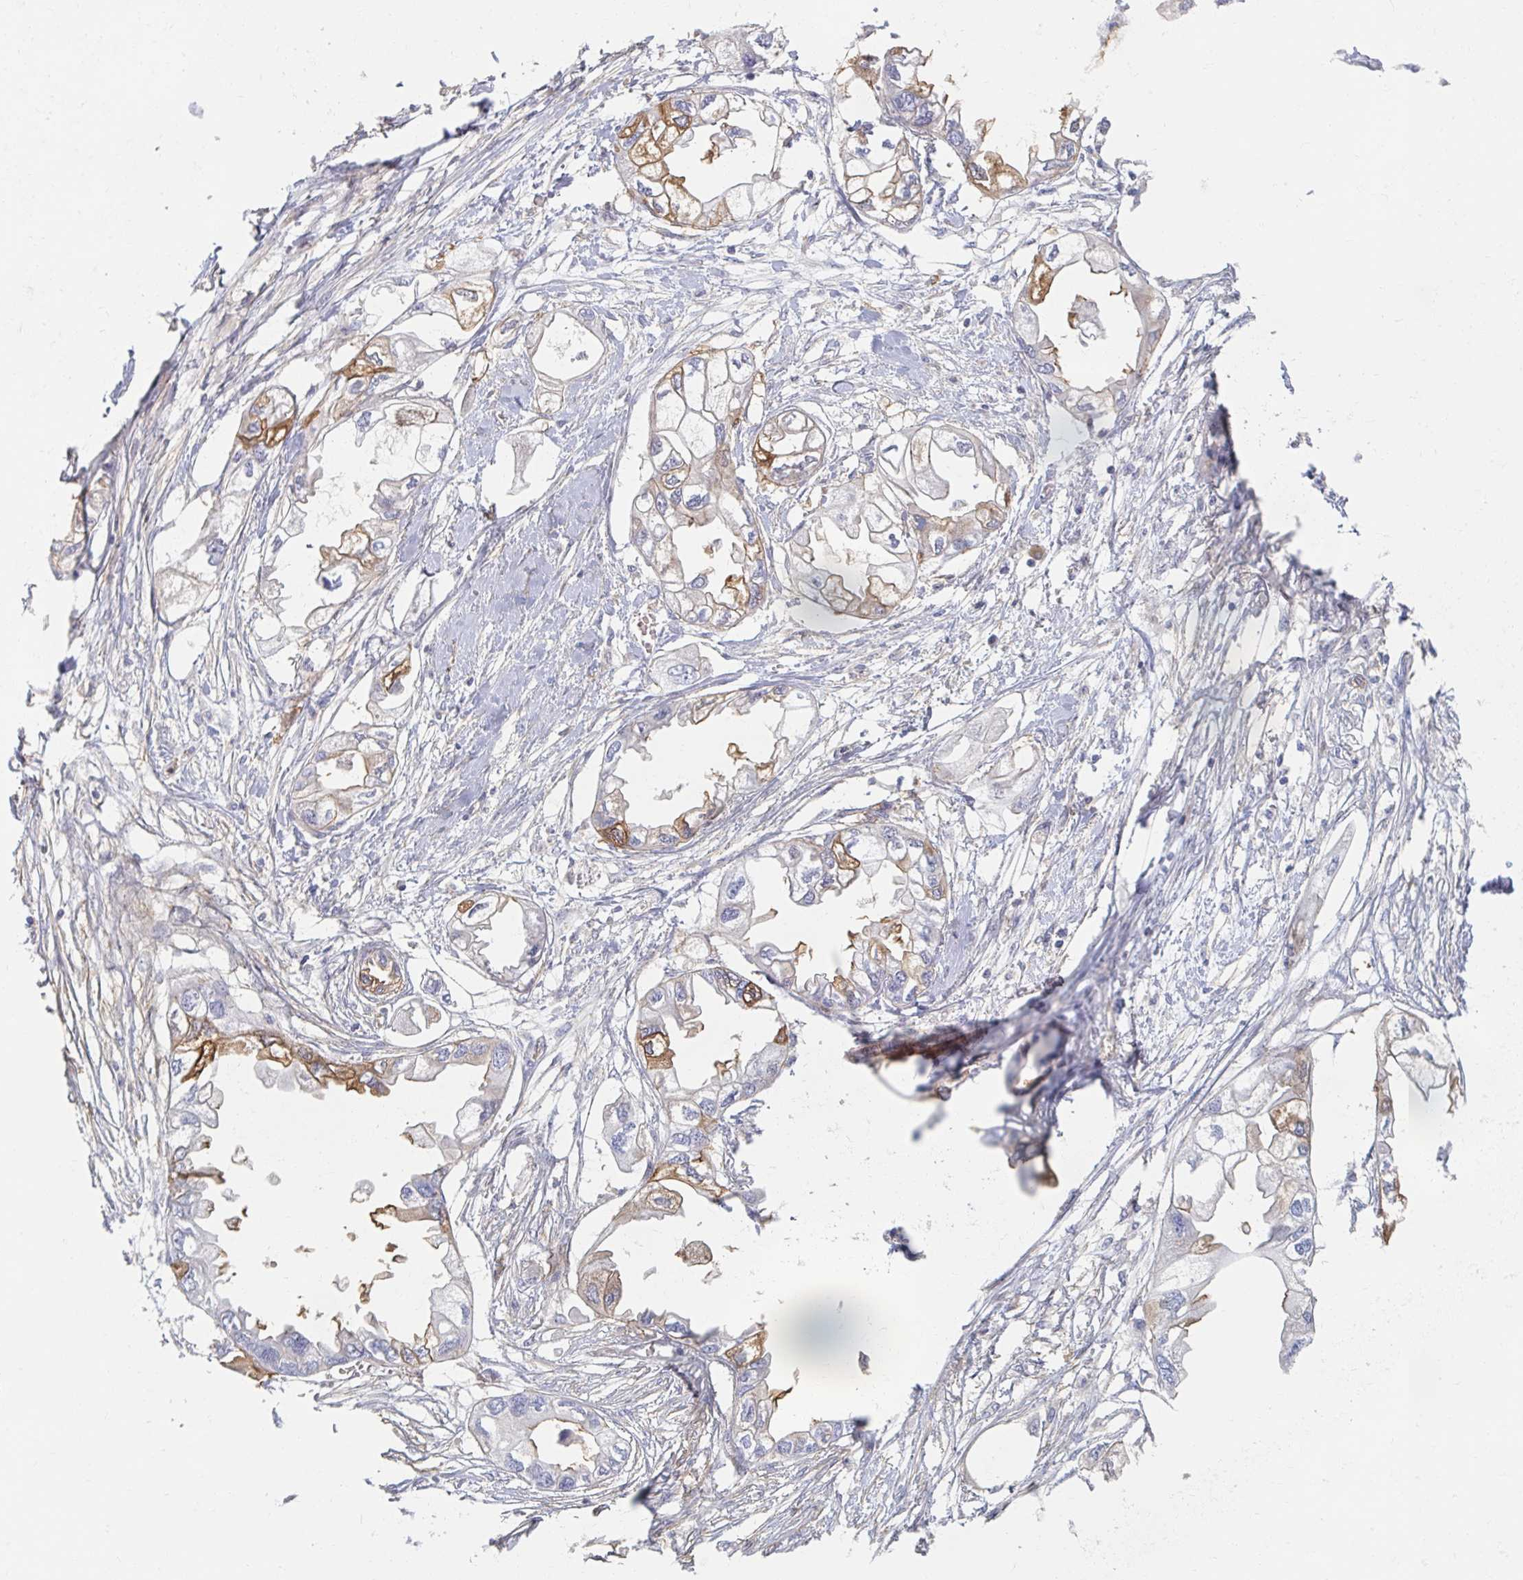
{"staining": {"intensity": "moderate", "quantity": "25%-75%", "location": "cytoplasmic/membranous"}, "tissue": "endometrial cancer", "cell_type": "Tumor cells", "image_type": "cancer", "snomed": [{"axis": "morphology", "description": "Adenocarcinoma, NOS"}, {"axis": "morphology", "description": "Adenocarcinoma, metastatic, NOS"}, {"axis": "topography", "description": "Adipose tissue"}, {"axis": "topography", "description": "Endometrium"}], "caption": "Endometrial adenocarcinoma stained for a protein exhibits moderate cytoplasmic/membranous positivity in tumor cells.", "gene": "MYLK2", "patient": {"sex": "female", "age": 67}}